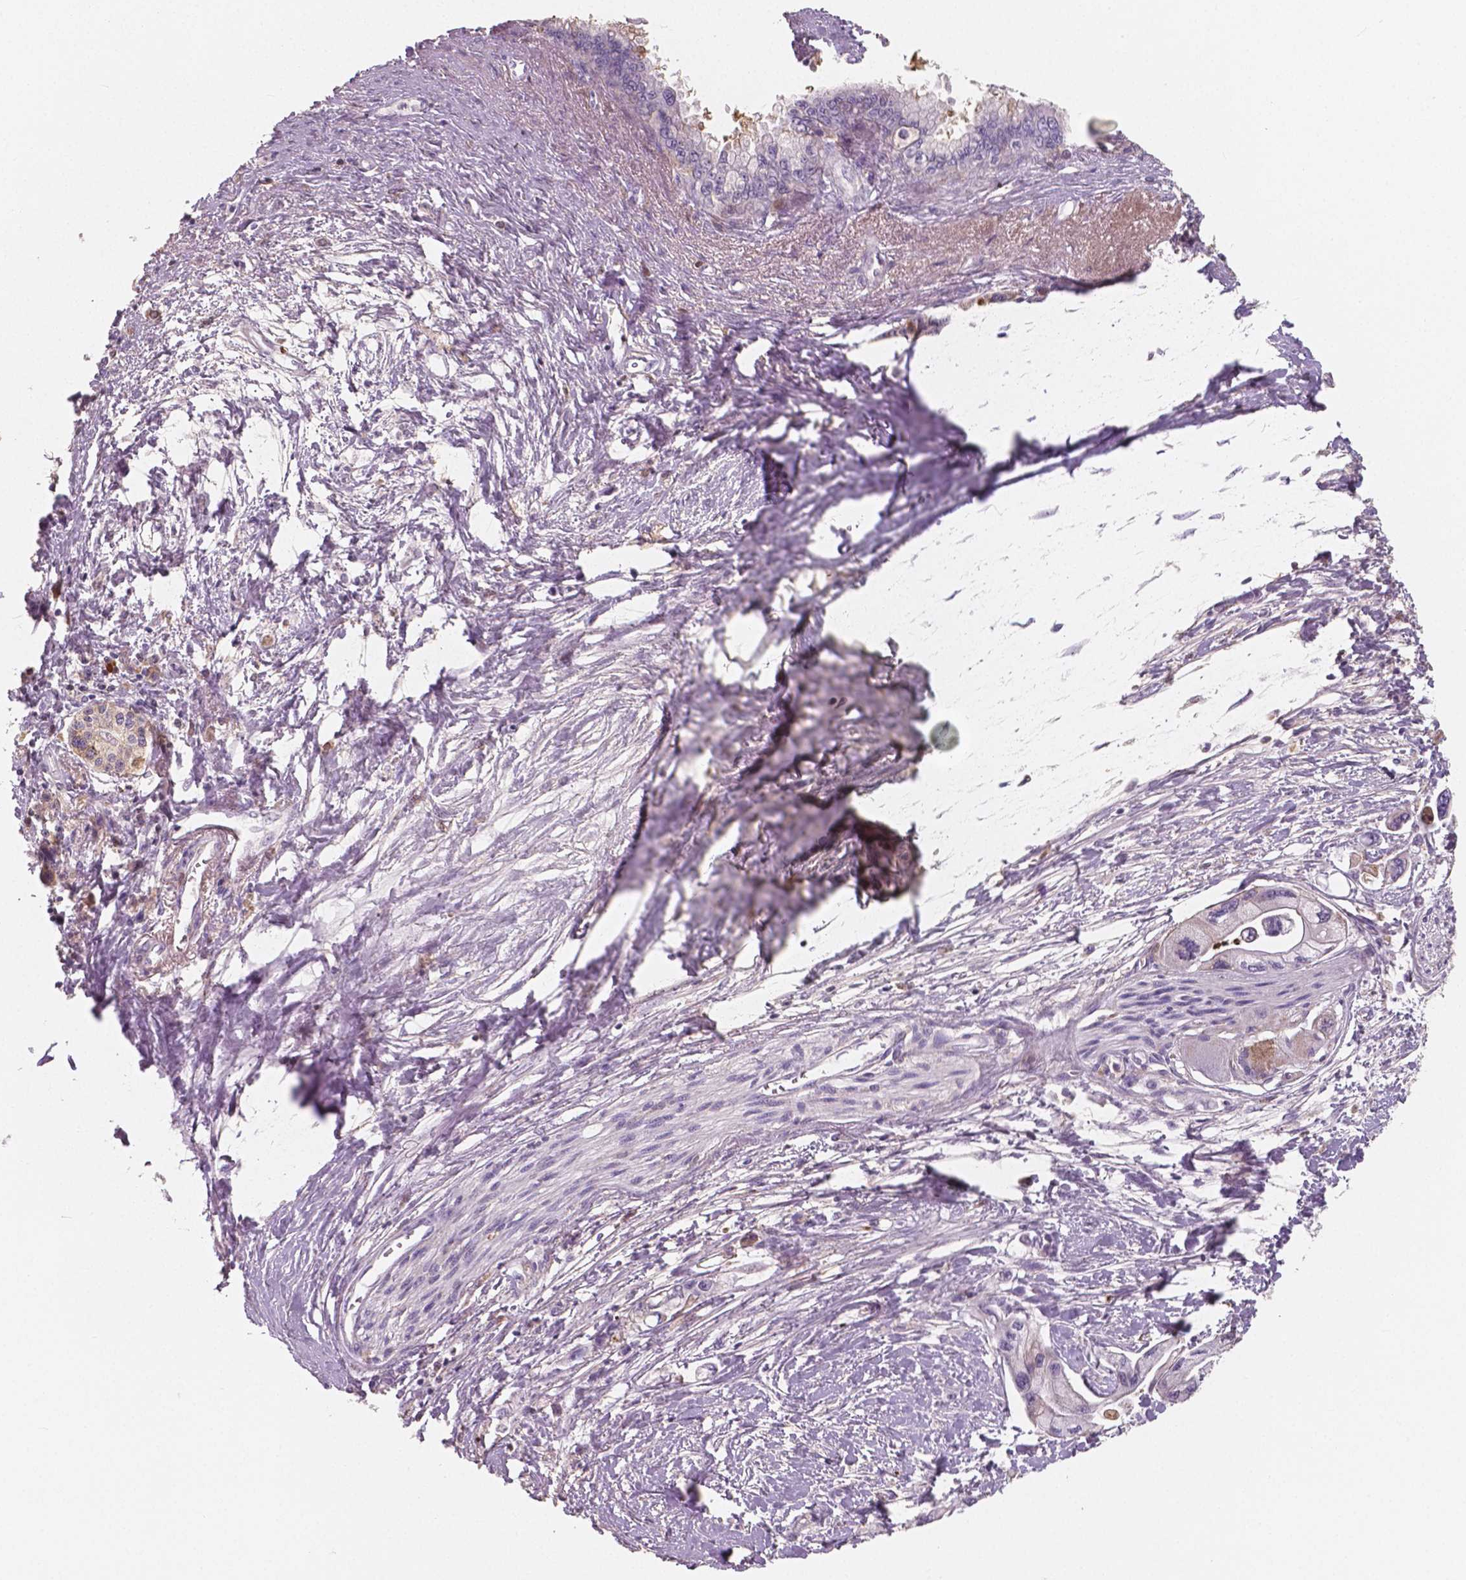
{"staining": {"intensity": "negative", "quantity": "none", "location": "none"}, "tissue": "pancreatic cancer", "cell_type": "Tumor cells", "image_type": "cancer", "snomed": [{"axis": "morphology", "description": "Adenocarcinoma, NOS"}, {"axis": "topography", "description": "Pancreas"}], "caption": "Tumor cells show no significant protein staining in pancreatic cancer (adenocarcinoma).", "gene": "APOA4", "patient": {"sex": "male", "age": 61}}